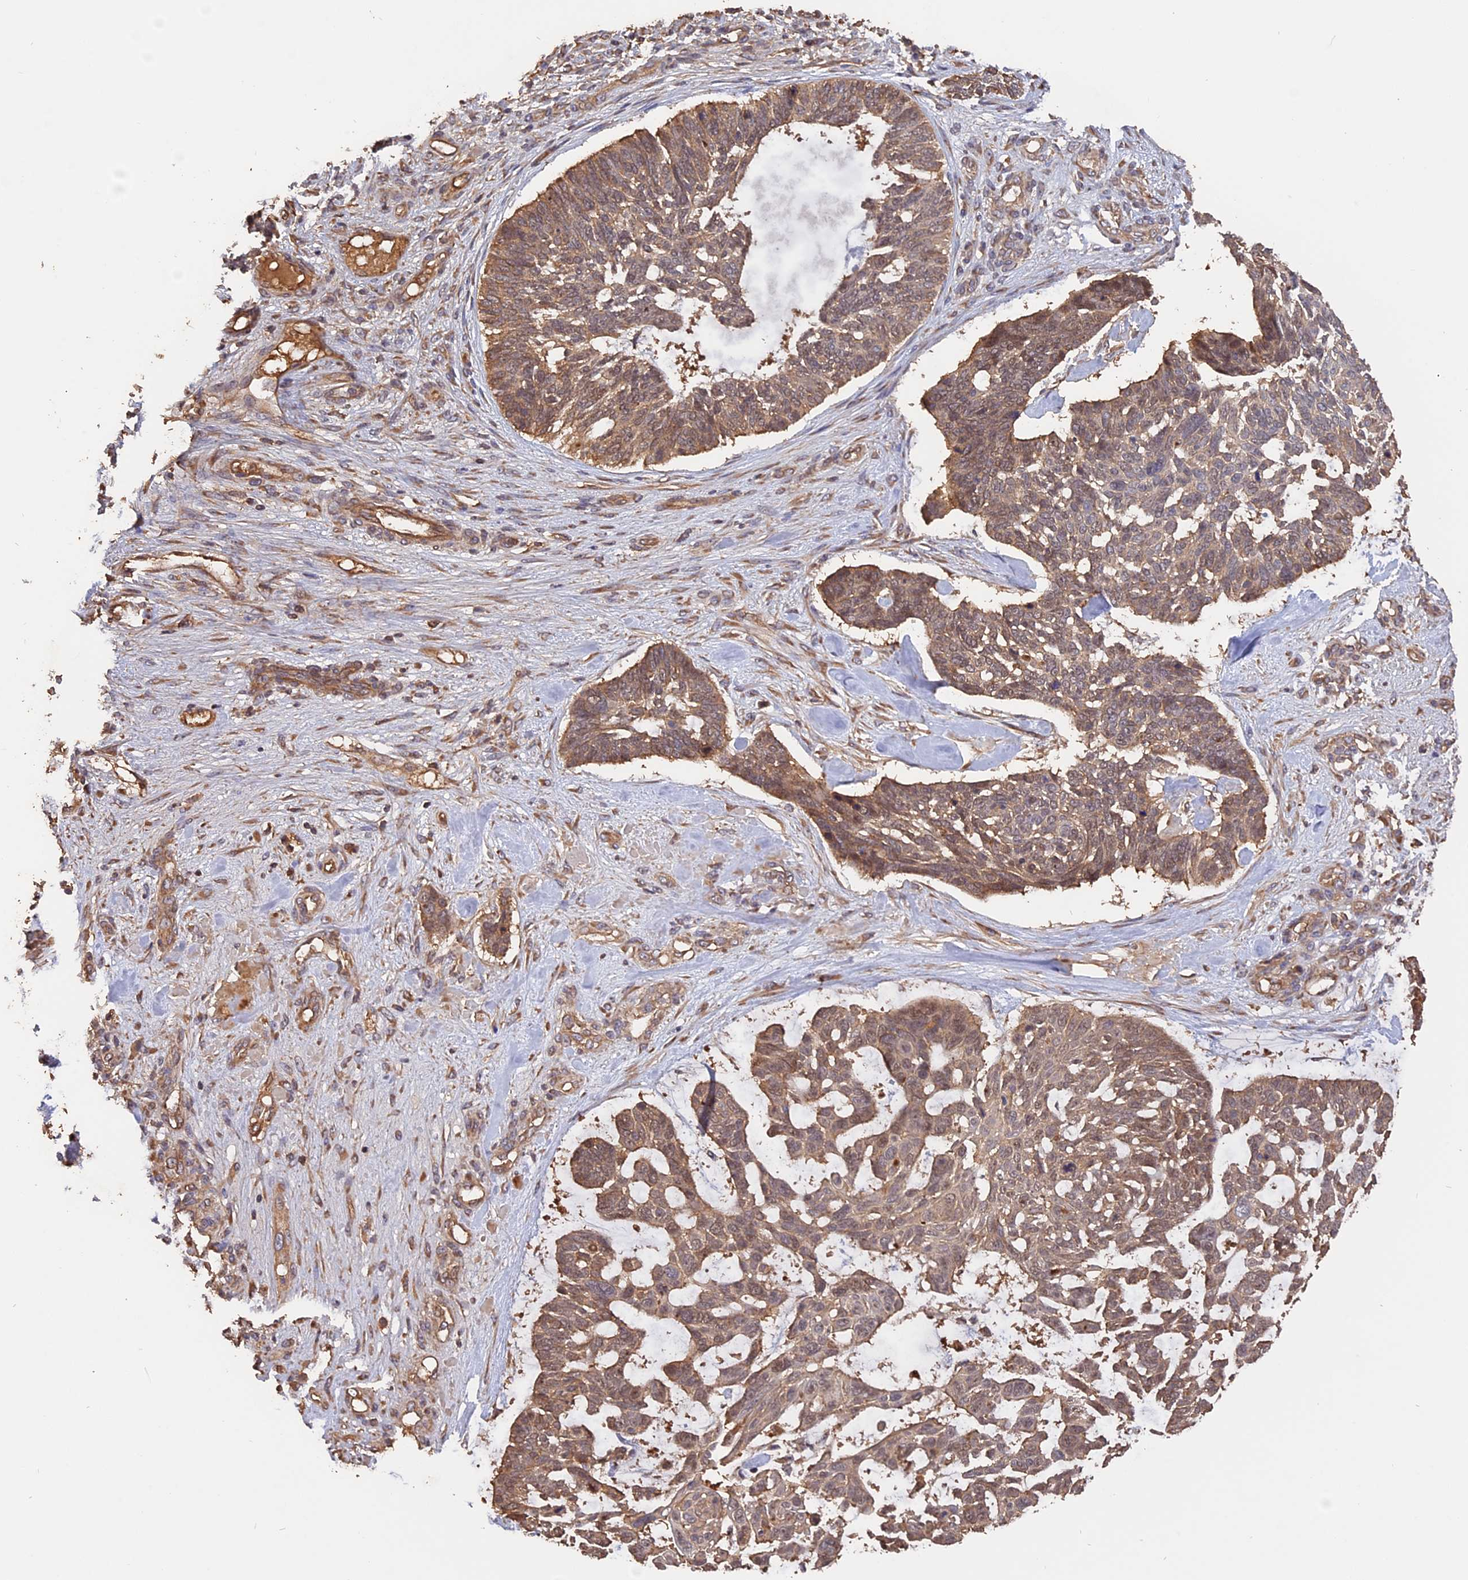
{"staining": {"intensity": "weak", "quantity": ">75%", "location": "cytoplasmic/membranous"}, "tissue": "skin cancer", "cell_type": "Tumor cells", "image_type": "cancer", "snomed": [{"axis": "morphology", "description": "Basal cell carcinoma"}, {"axis": "topography", "description": "Skin"}], "caption": "Immunohistochemical staining of human skin cancer (basal cell carcinoma) shows low levels of weak cytoplasmic/membranous protein positivity in approximately >75% of tumor cells. (brown staining indicates protein expression, while blue staining denotes nuclei).", "gene": "RASAL1", "patient": {"sex": "male", "age": 88}}